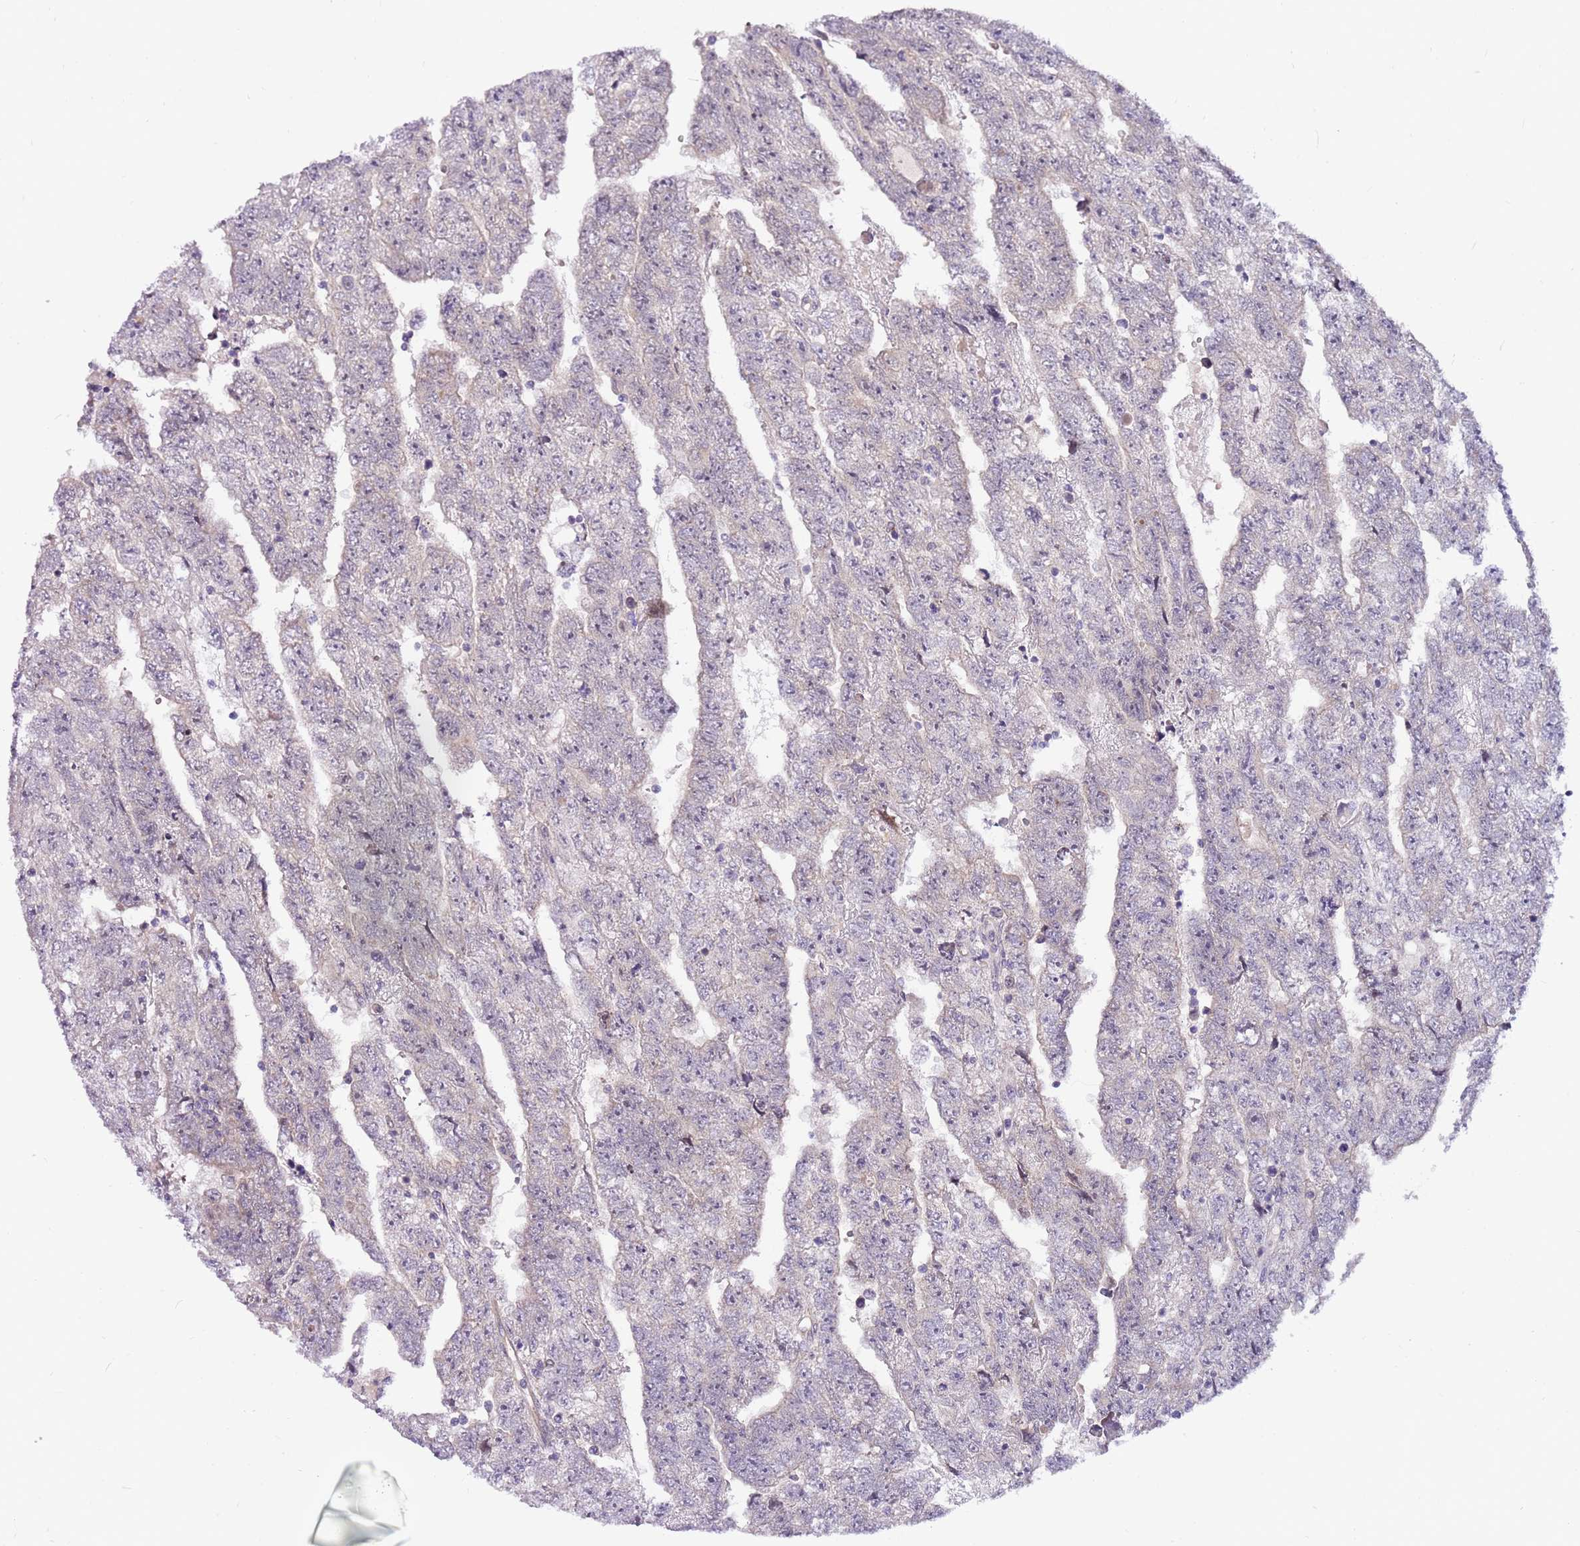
{"staining": {"intensity": "negative", "quantity": "none", "location": "none"}, "tissue": "testis cancer", "cell_type": "Tumor cells", "image_type": "cancer", "snomed": [{"axis": "morphology", "description": "Carcinoma, Embryonal, NOS"}, {"axis": "topography", "description": "Testis"}], "caption": "IHC micrograph of human testis embryonal carcinoma stained for a protein (brown), which exhibits no positivity in tumor cells.", "gene": "POLE3", "patient": {"sex": "male", "age": 25}}